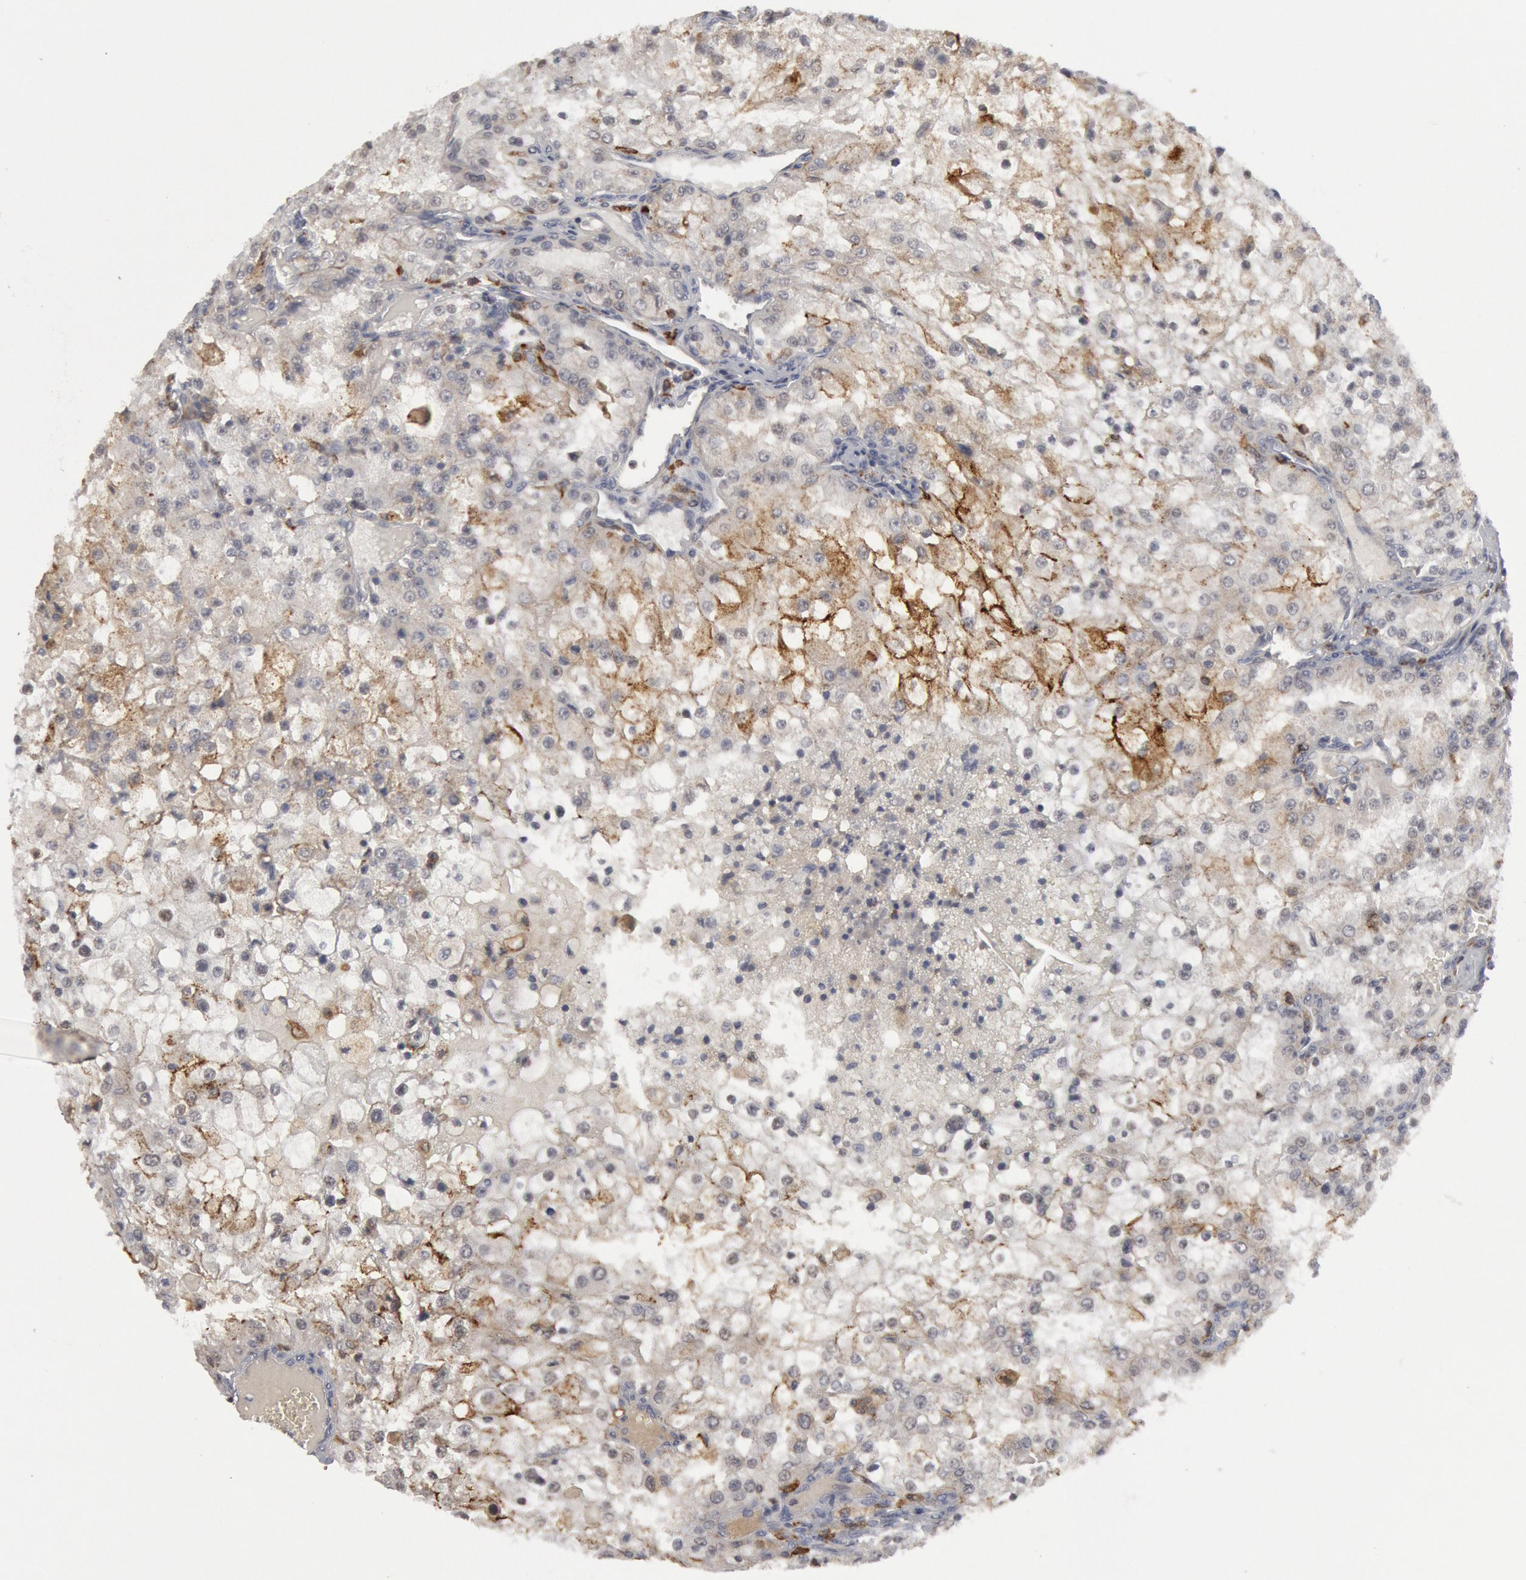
{"staining": {"intensity": "weak", "quantity": "<25%", "location": "cytoplasmic/membranous"}, "tissue": "renal cancer", "cell_type": "Tumor cells", "image_type": "cancer", "snomed": [{"axis": "morphology", "description": "Adenocarcinoma, NOS"}, {"axis": "topography", "description": "Kidney"}], "caption": "A micrograph of human adenocarcinoma (renal) is negative for staining in tumor cells.", "gene": "C1QC", "patient": {"sex": "female", "age": 74}}